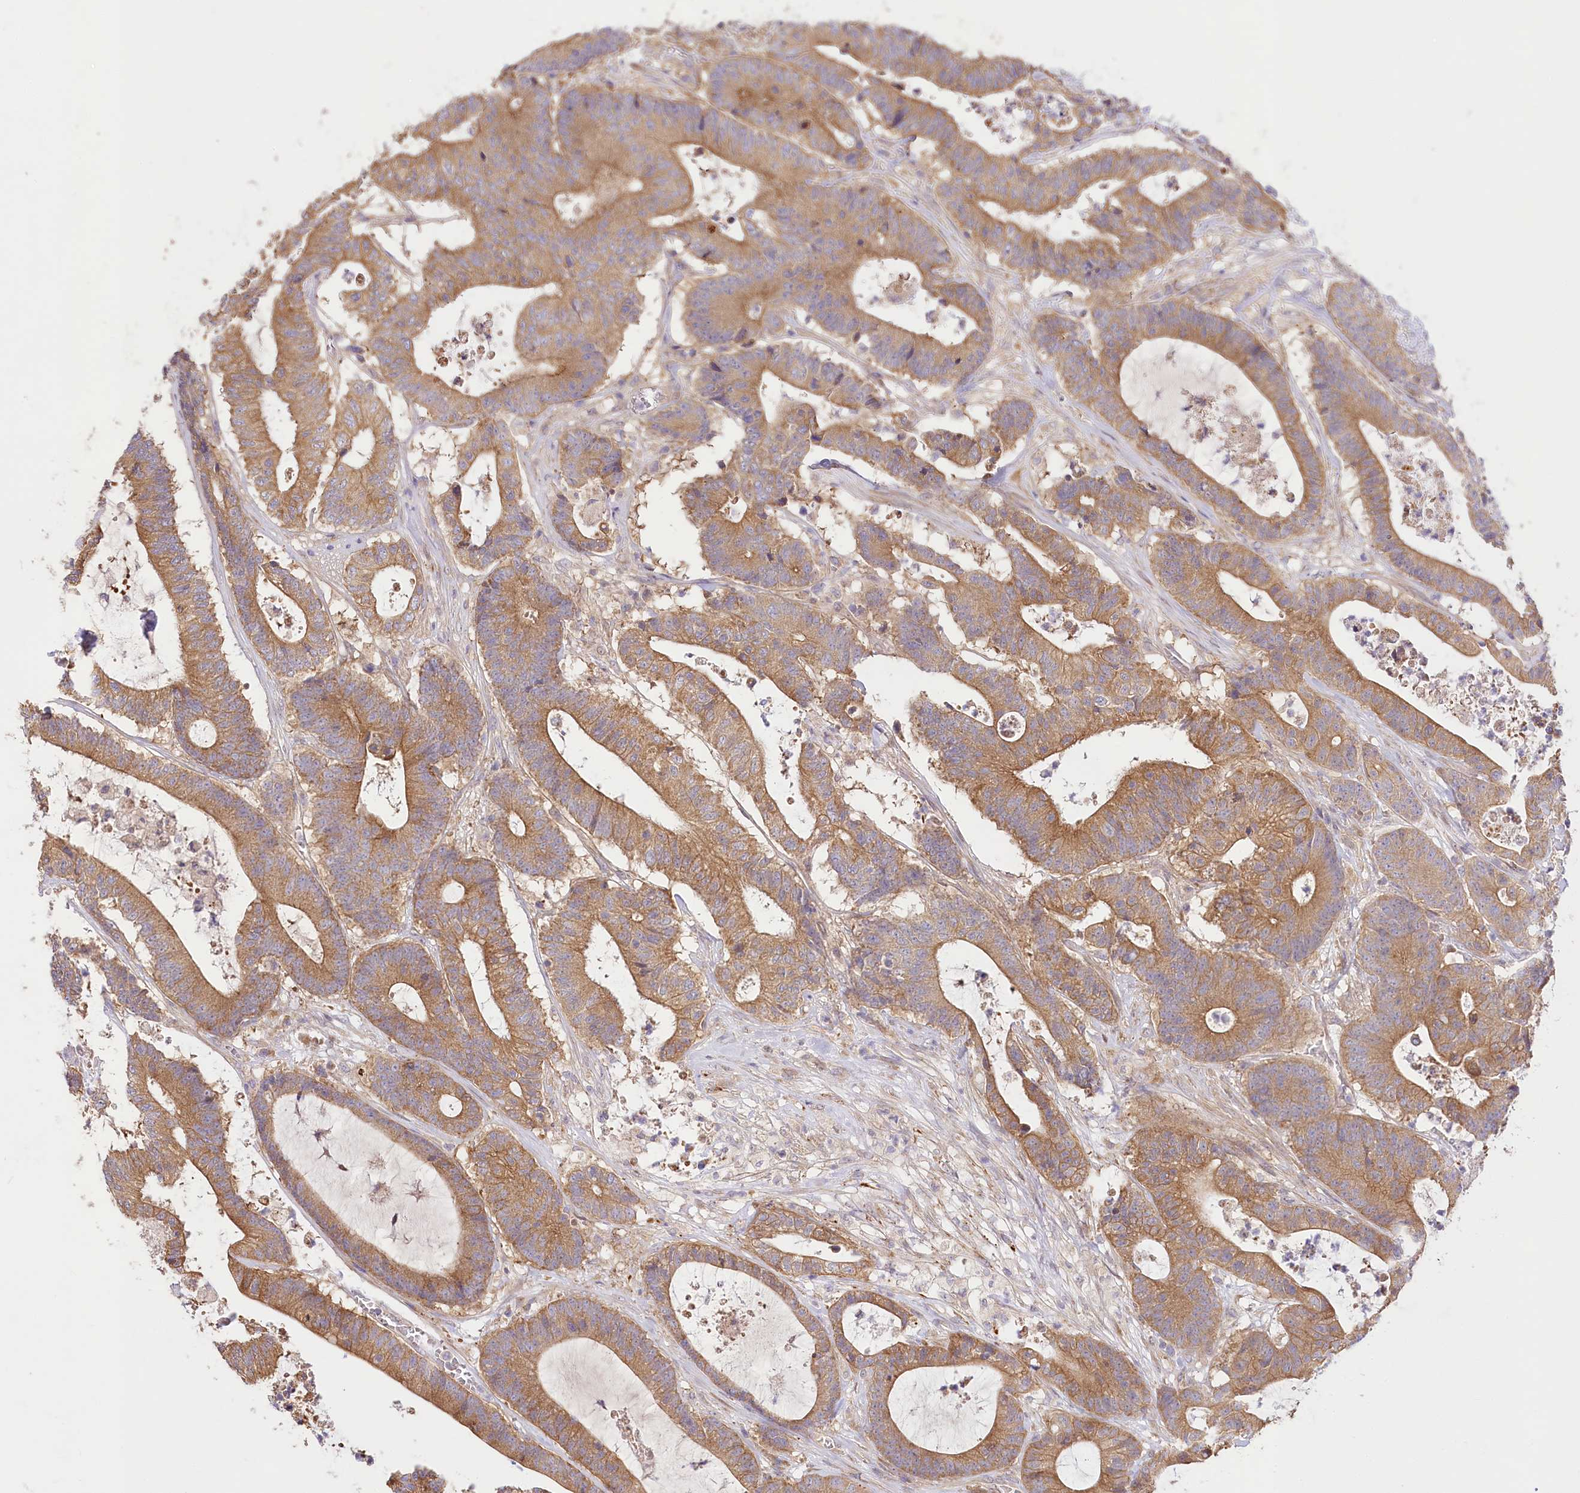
{"staining": {"intensity": "moderate", "quantity": ">75%", "location": "cytoplasmic/membranous"}, "tissue": "colorectal cancer", "cell_type": "Tumor cells", "image_type": "cancer", "snomed": [{"axis": "morphology", "description": "Adenocarcinoma, NOS"}, {"axis": "topography", "description": "Colon"}], "caption": "Tumor cells reveal medium levels of moderate cytoplasmic/membranous positivity in about >75% of cells in colorectal adenocarcinoma.", "gene": "PYROXD1", "patient": {"sex": "female", "age": 84}}